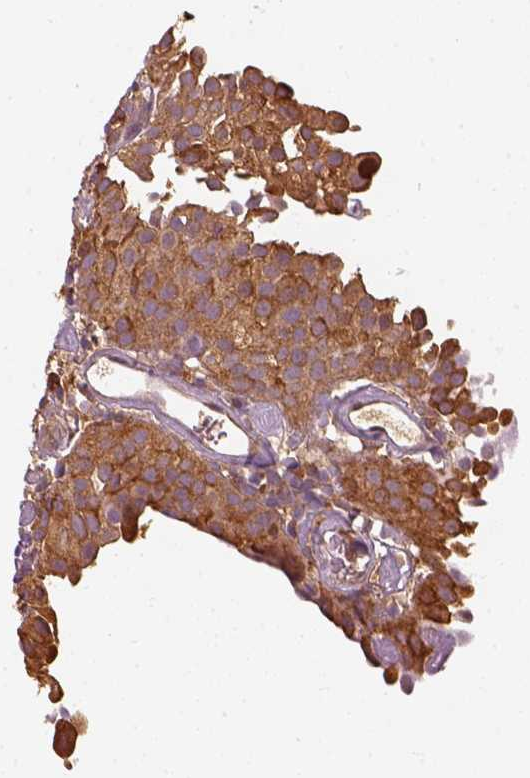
{"staining": {"intensity": "moderate", "quantity": "25%-75%", "location": "cytoplasmic/membranous"}, "tissue": "urothelial cancer", "cell_type": "Tumor cells", "image_type": "cancer", "snomed": [{"axis": "morphology", "description": "Urothelial carcinoma, Low grade"}, {"axis": "topography", "description": "Urinary bladder"}], "caption": "A histopathology image showing moderate cytoplasmic/membranous positivity in about 25%-75% of tumor cells in urothelial cancer, as visualized by brown immunohistochemical staining.", "gene": "SQSTM1", "patient": {"sex": "female", "age": 87}}